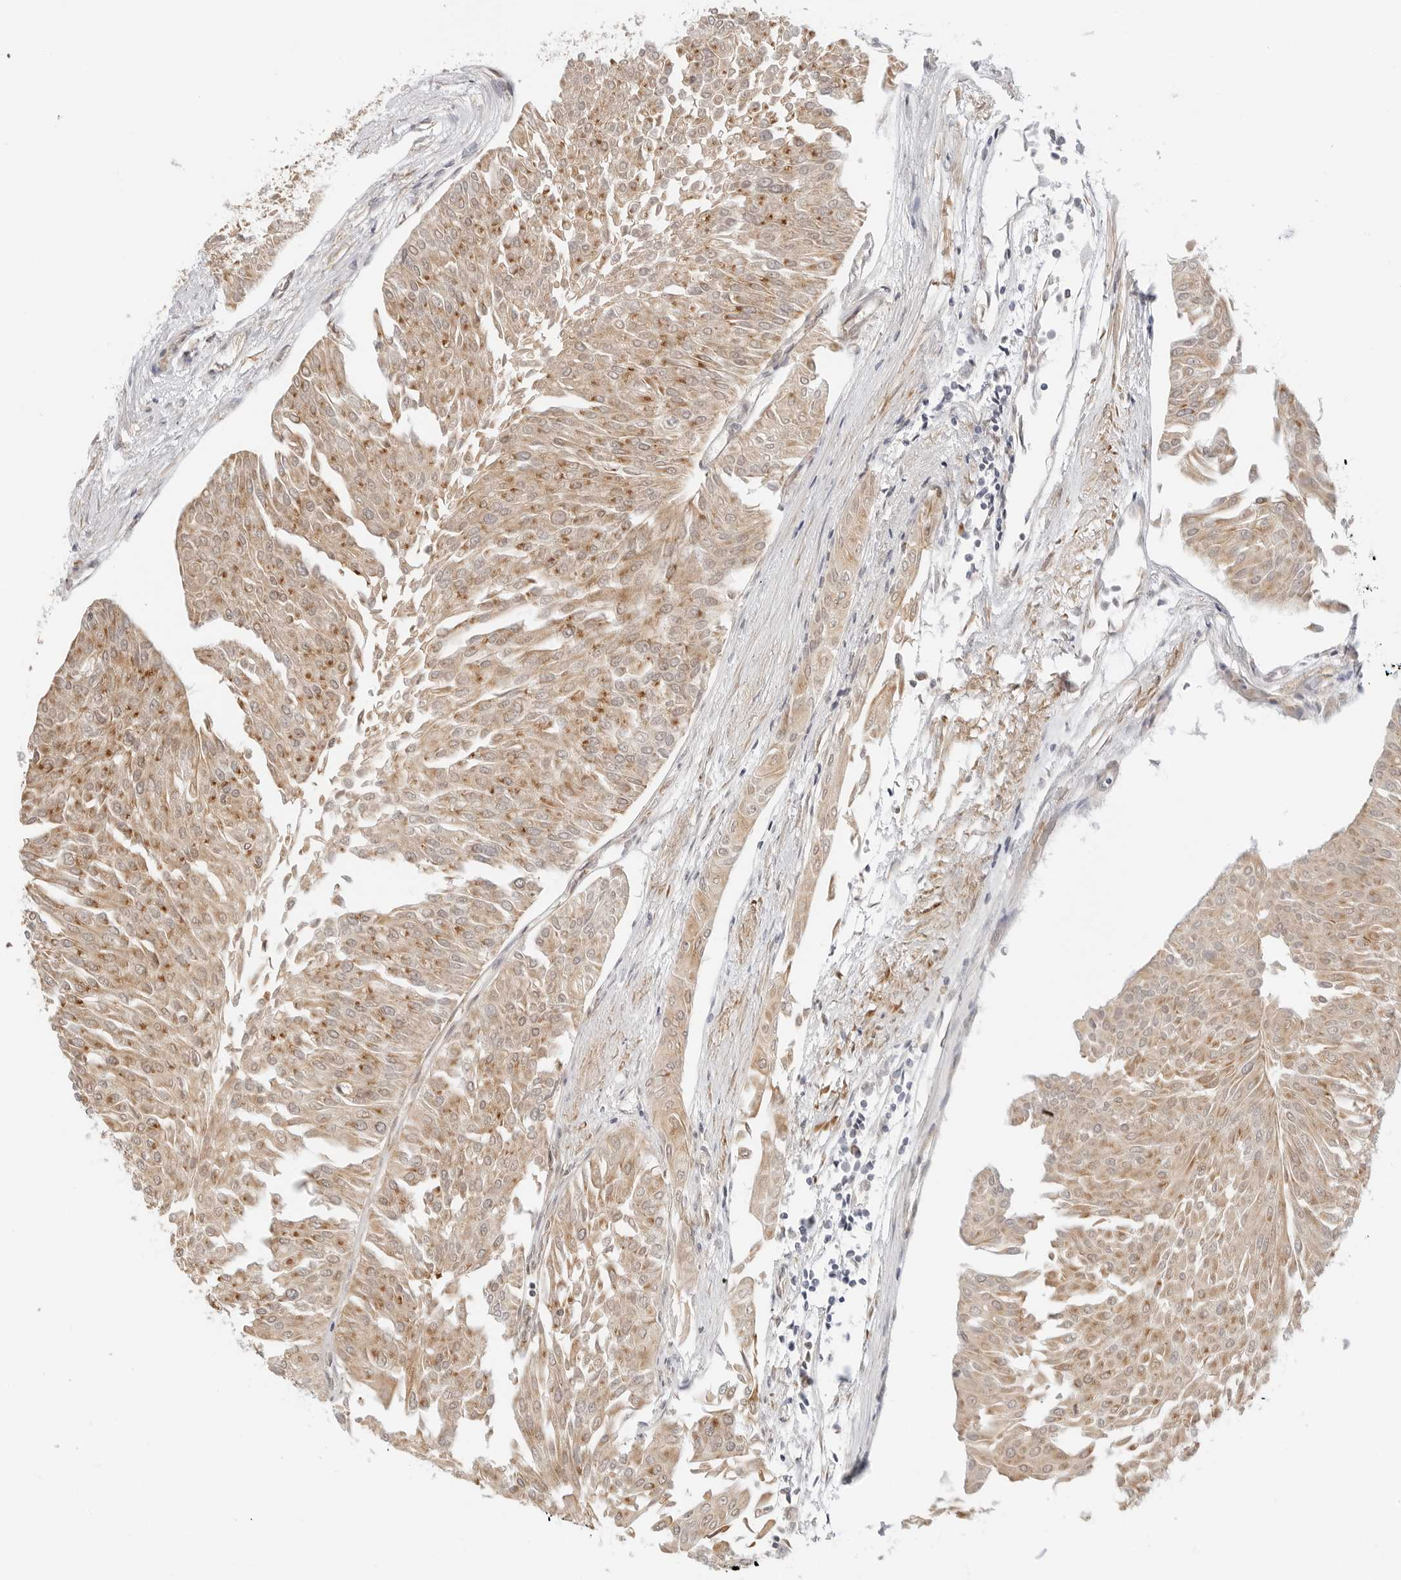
{"staining": {"intensity": "moderate", "quantity": ">75%", "location": "cytoplasmic/membranous"}, "tissue": "urothelial cancer", "cell_type": "Tumor cells", "image_type": "cancer", "snomed": [{"axis": "morphology", "description": "Urothelial carcinoma, Low grade"}, {"axis": "topography", "description": "Urinary bladder"}], "caption": "An image showing moderate cytoplasmic/membranous staining in approximately >75% of tumor cells in urothelial carcinoma (low-grade), as visualized by brown immunohistochemical staining.", "gene": "DYRK4", "patient": {"sex": "male", "age": 67}}